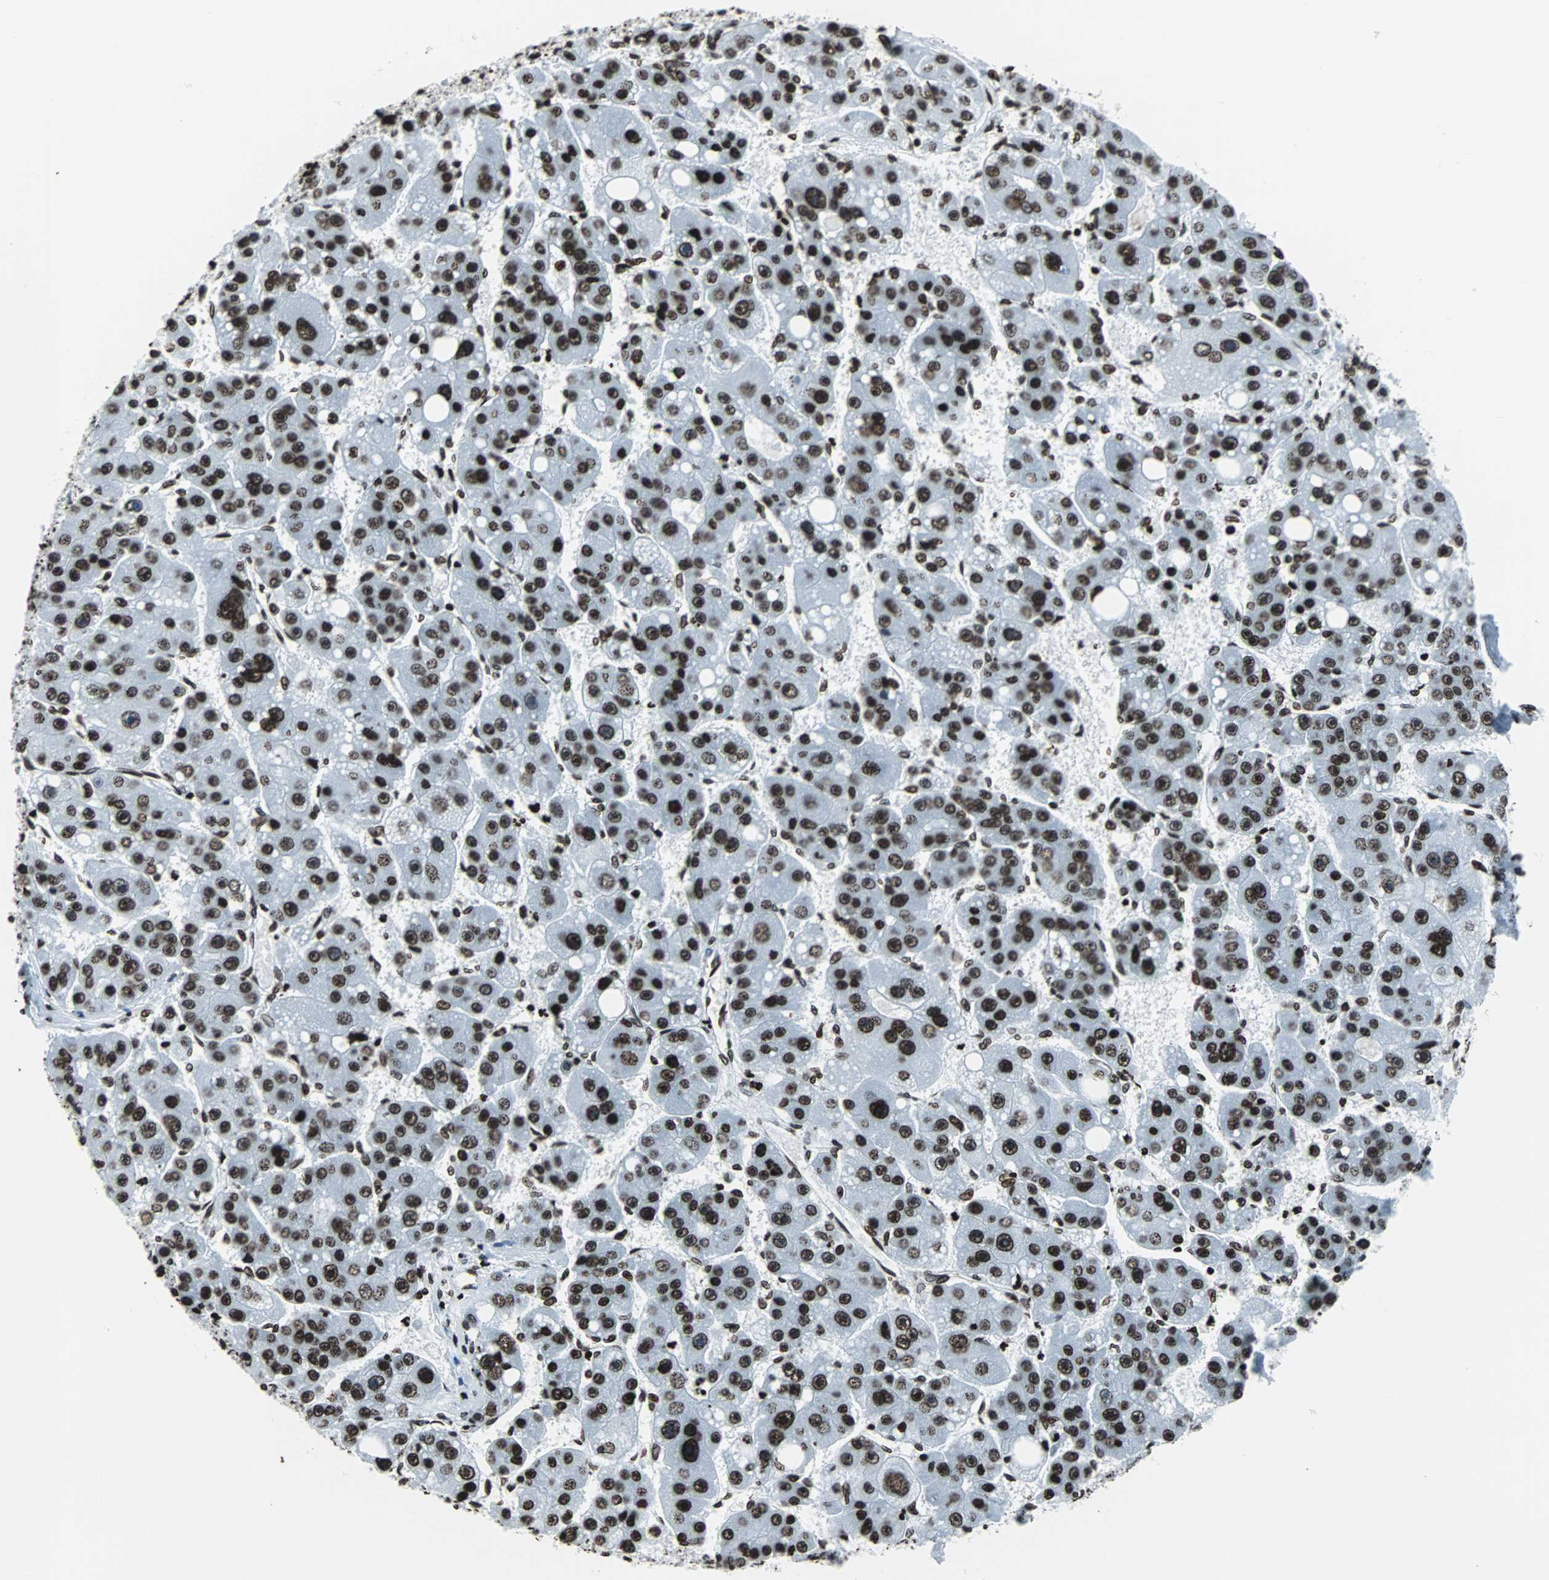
{"staining": {"intensity": "strong", "quantity": ">75%", "location": "nuclear"}, "tissue": "liver cancer", "cell_type": "Tumor cells", "image_type": "cancer", "snomed": [{"axis": "morphology", "description": "Carcinoma, Hepatocellular, NOS"}, {"axis": "topography", "description": "Liver"}], "caption": "Liver cancer (hepatocellular carcinoma) was stained to show a protein in brown. There is high levels of strong nuclear expression in approximately >75% of tumor cells.", "gene": "H2BC18", "patient": {"sex": "female", "age": 61}}